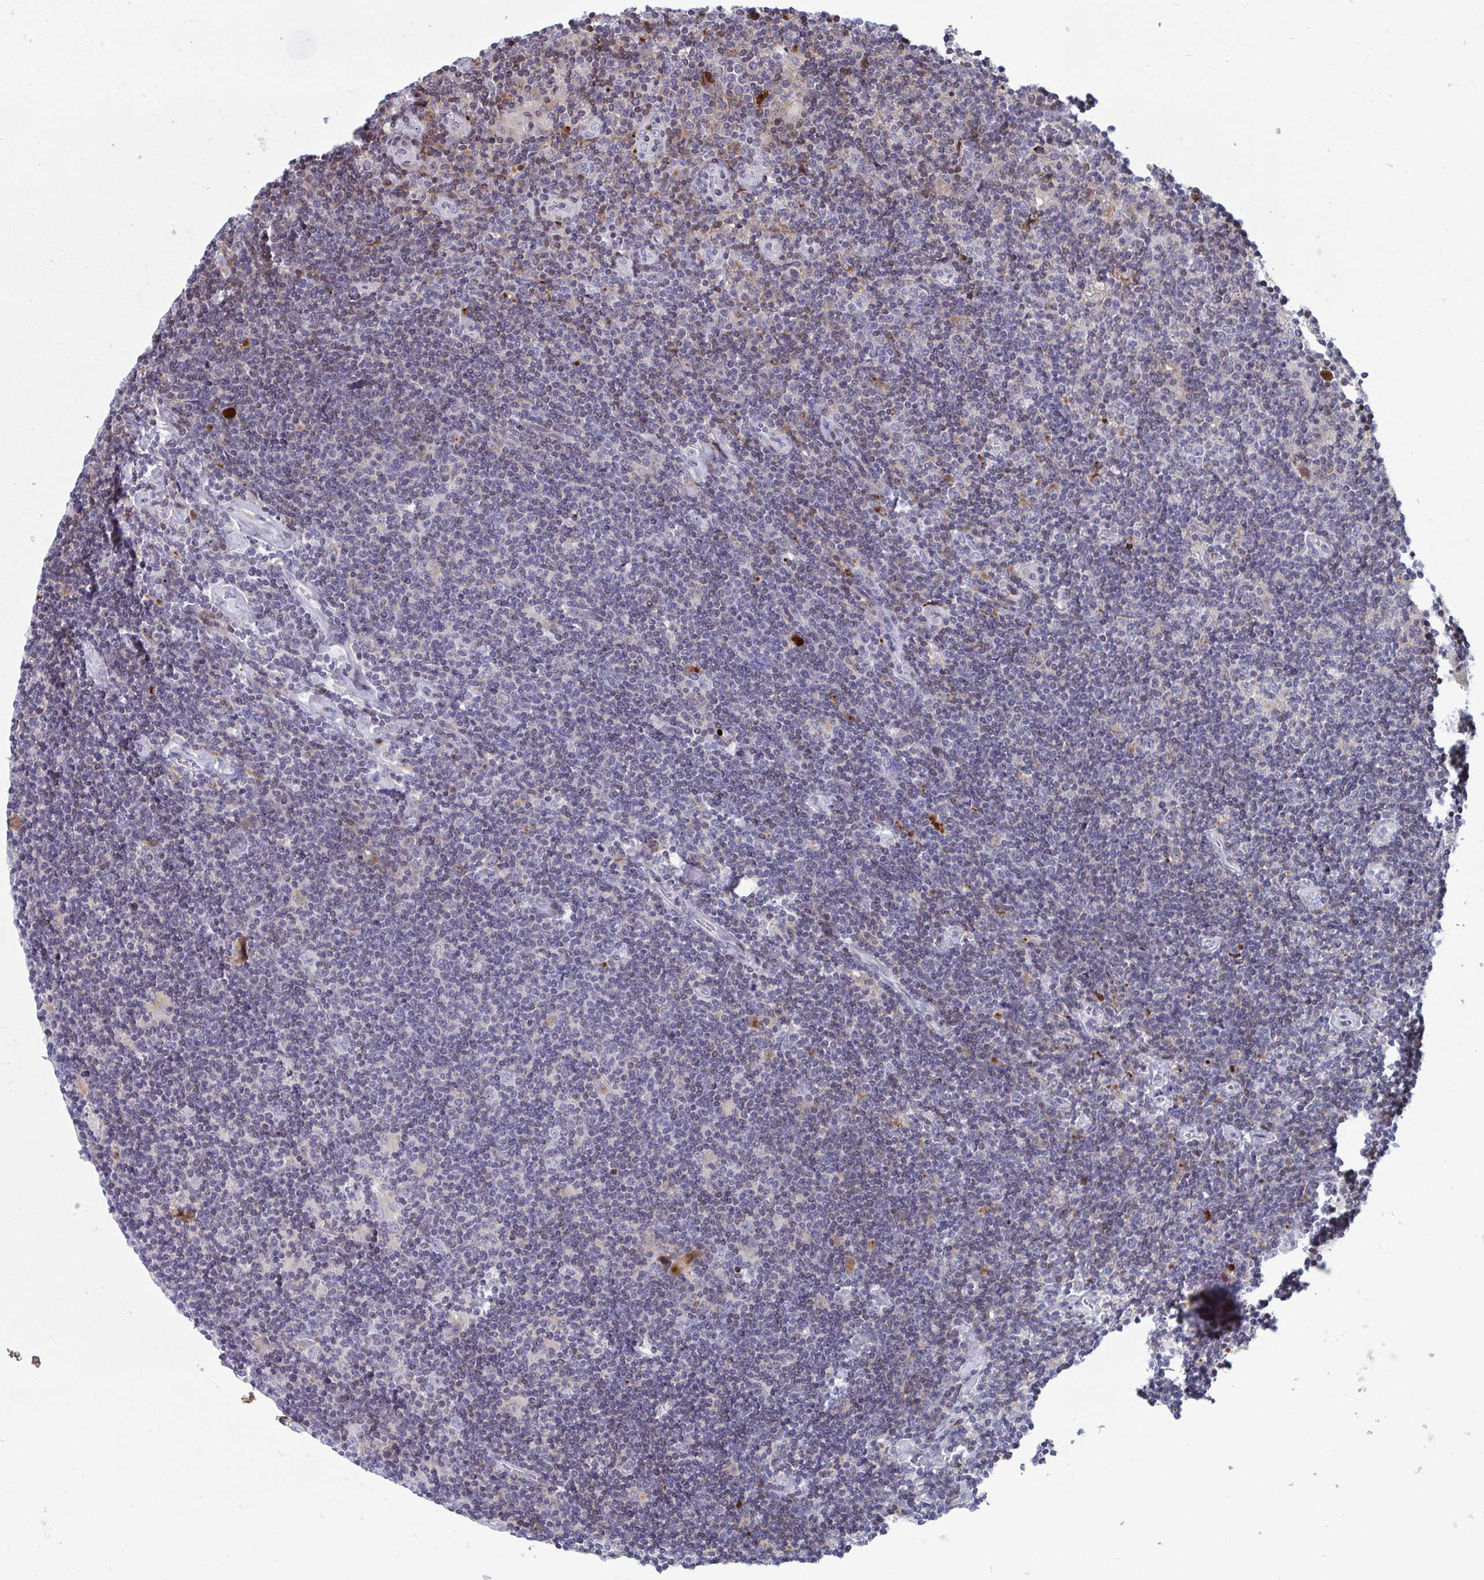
{"staining": {"intensity": "negative", "quantity": "none", "location": "none"}, "tissue": "lymphoma", "cell_type": "Tumor cells", "image_type": "cancer", "snomed": [{"axis": "morphology", "description": "Hodgkin's disease, NOS"}, {"axis": "topography", "description": "Lymph node"}], "caption": "The immunohistochemistry image has no significant expression in tumor cells of Hodgkin's disease tissue.", "gene": "AOC2", "patient": {"sex": "male", "age": 40}}